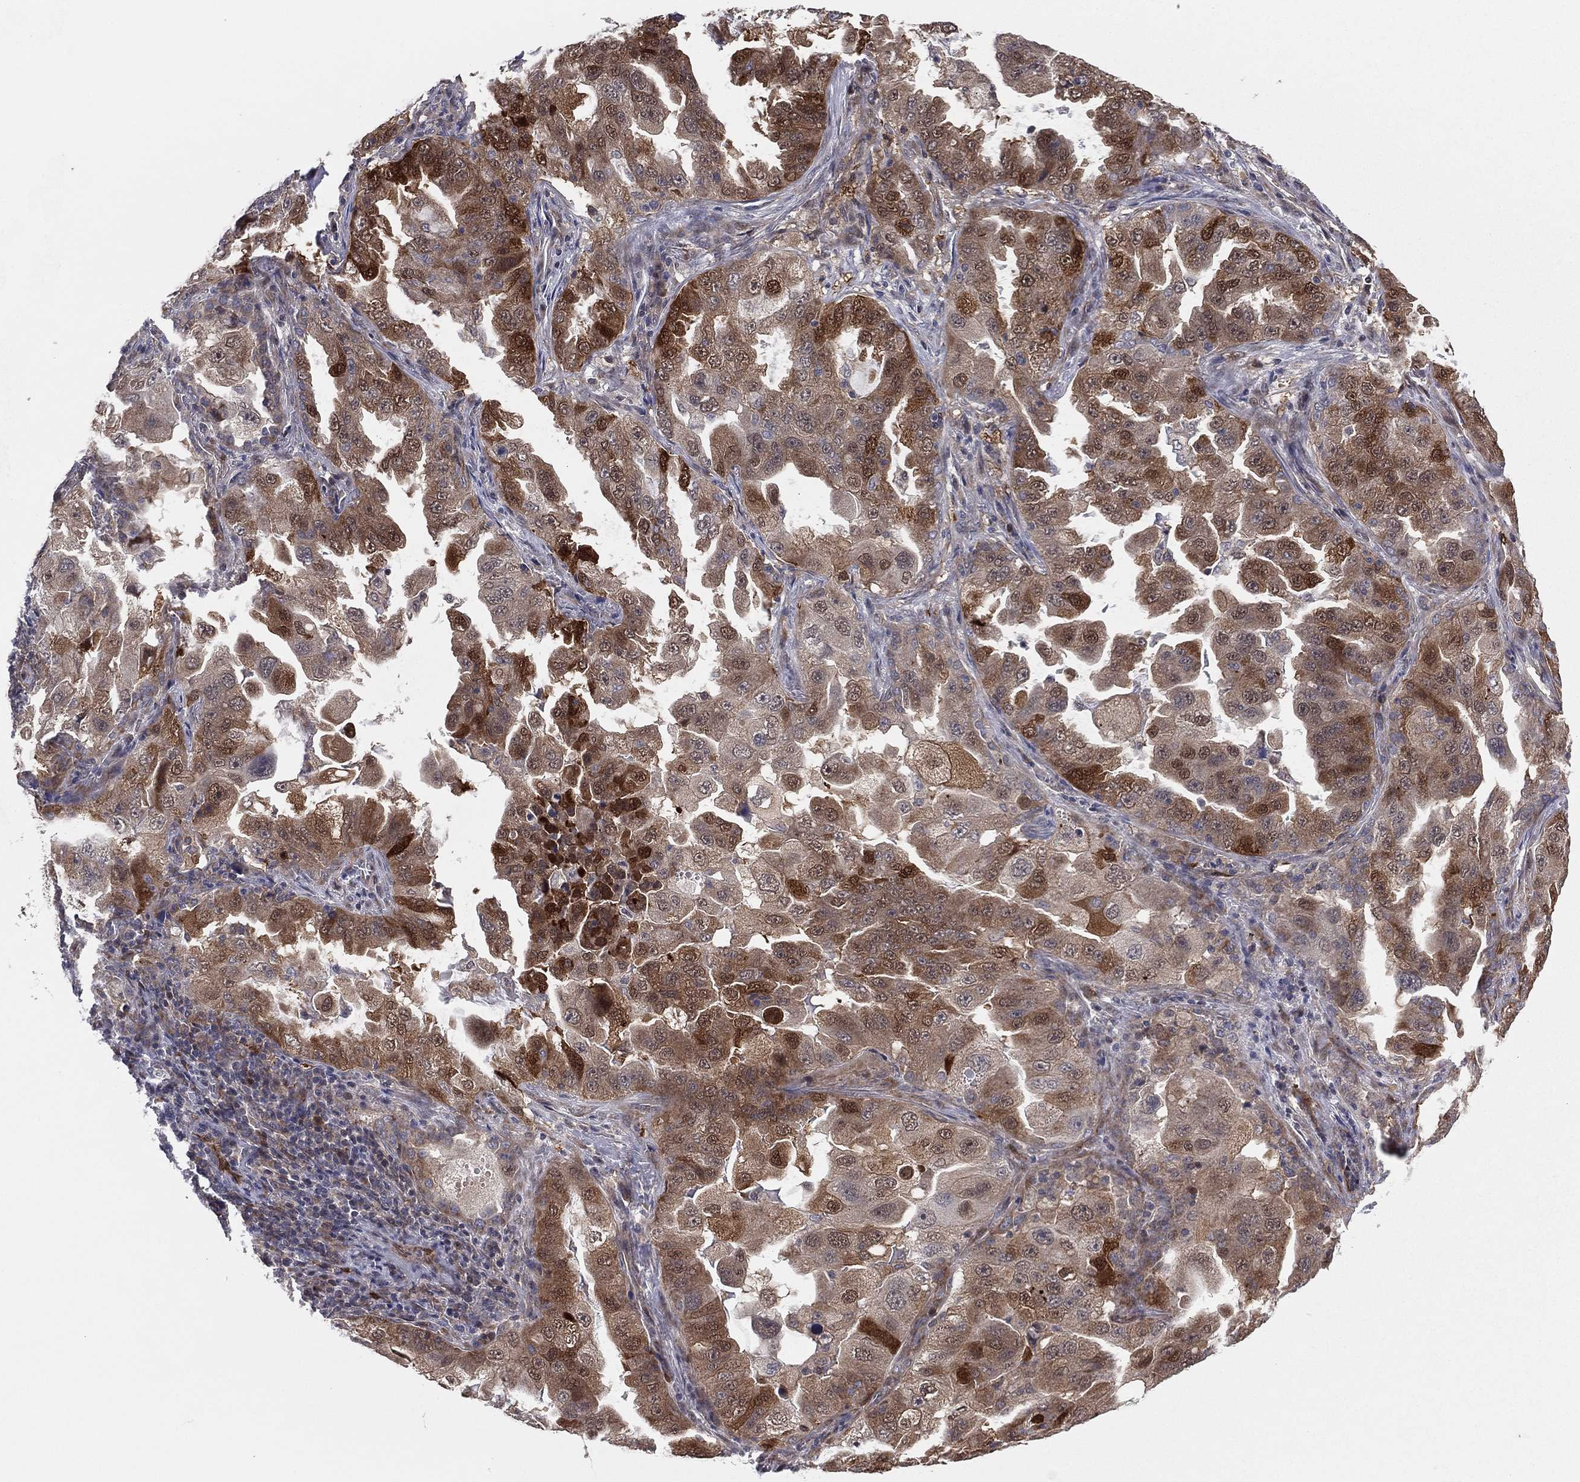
{"staining": {"intensity": "moderate", "quantity": "25%-75%", "location": "cytoplasmic/membranous,nuclear"}, "tissue": "lung cancer", "cell_type": "Tumor cells", "image_type": "cancer", "snomed": [{"axis": "morphology", "description": "Adenocarcinoma, NOS"}, {"axis": "topography", "description": "Lung"}], "caption": "Brown immunohistochemical staining in adenocarcinoma (lung) reveals moderate cytoplasmic/membranous and nuclear staining in about 25%-75% of tumor cells.", "gene": "SNCG", "patient": {"sex": "female", "age": 61}}